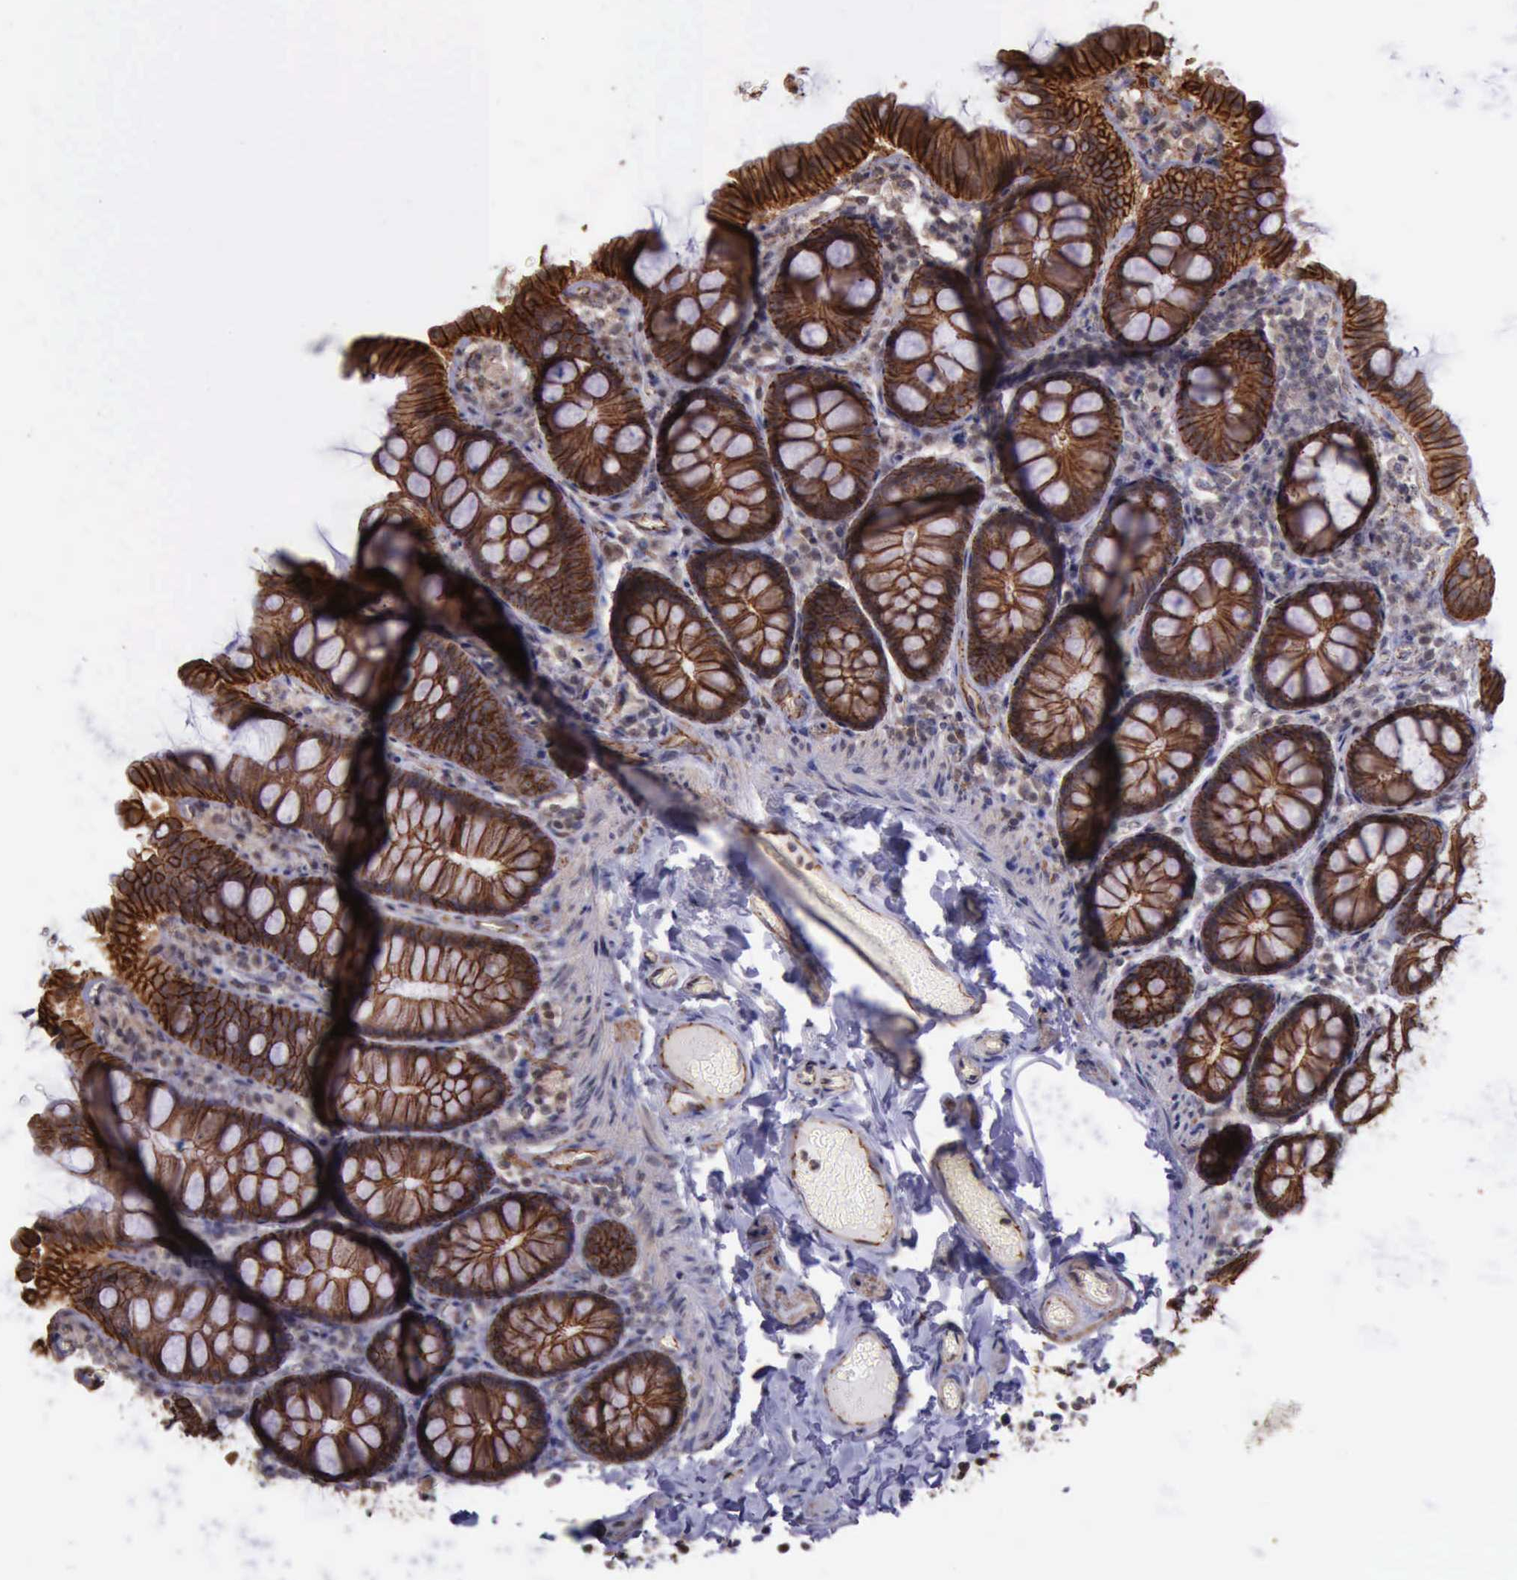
{"staining": {"intensity": "moderate", "quantity": ">75%", "location": "cytoplasmic/membranous"}, "tissue": "colon", "cell_type": "Endothelial cells", "image_type": "normal", "snomed": [{"axis": "morphology", "description": "Normal tissue, NOS"}, {"axis": "topography", "description": "Colon"}], "caption": "Endothelial cells reveal medium levels of moderate cytoplasmic/membranous staining in approximately >75% of cells in normal human colon. (DAB (3,3'-diaminobenzidine) = brown stain, brightfield microscopy at high magnification).", "gene": "CTNNB1", "patient": {"sex": "female", "age": 61}}